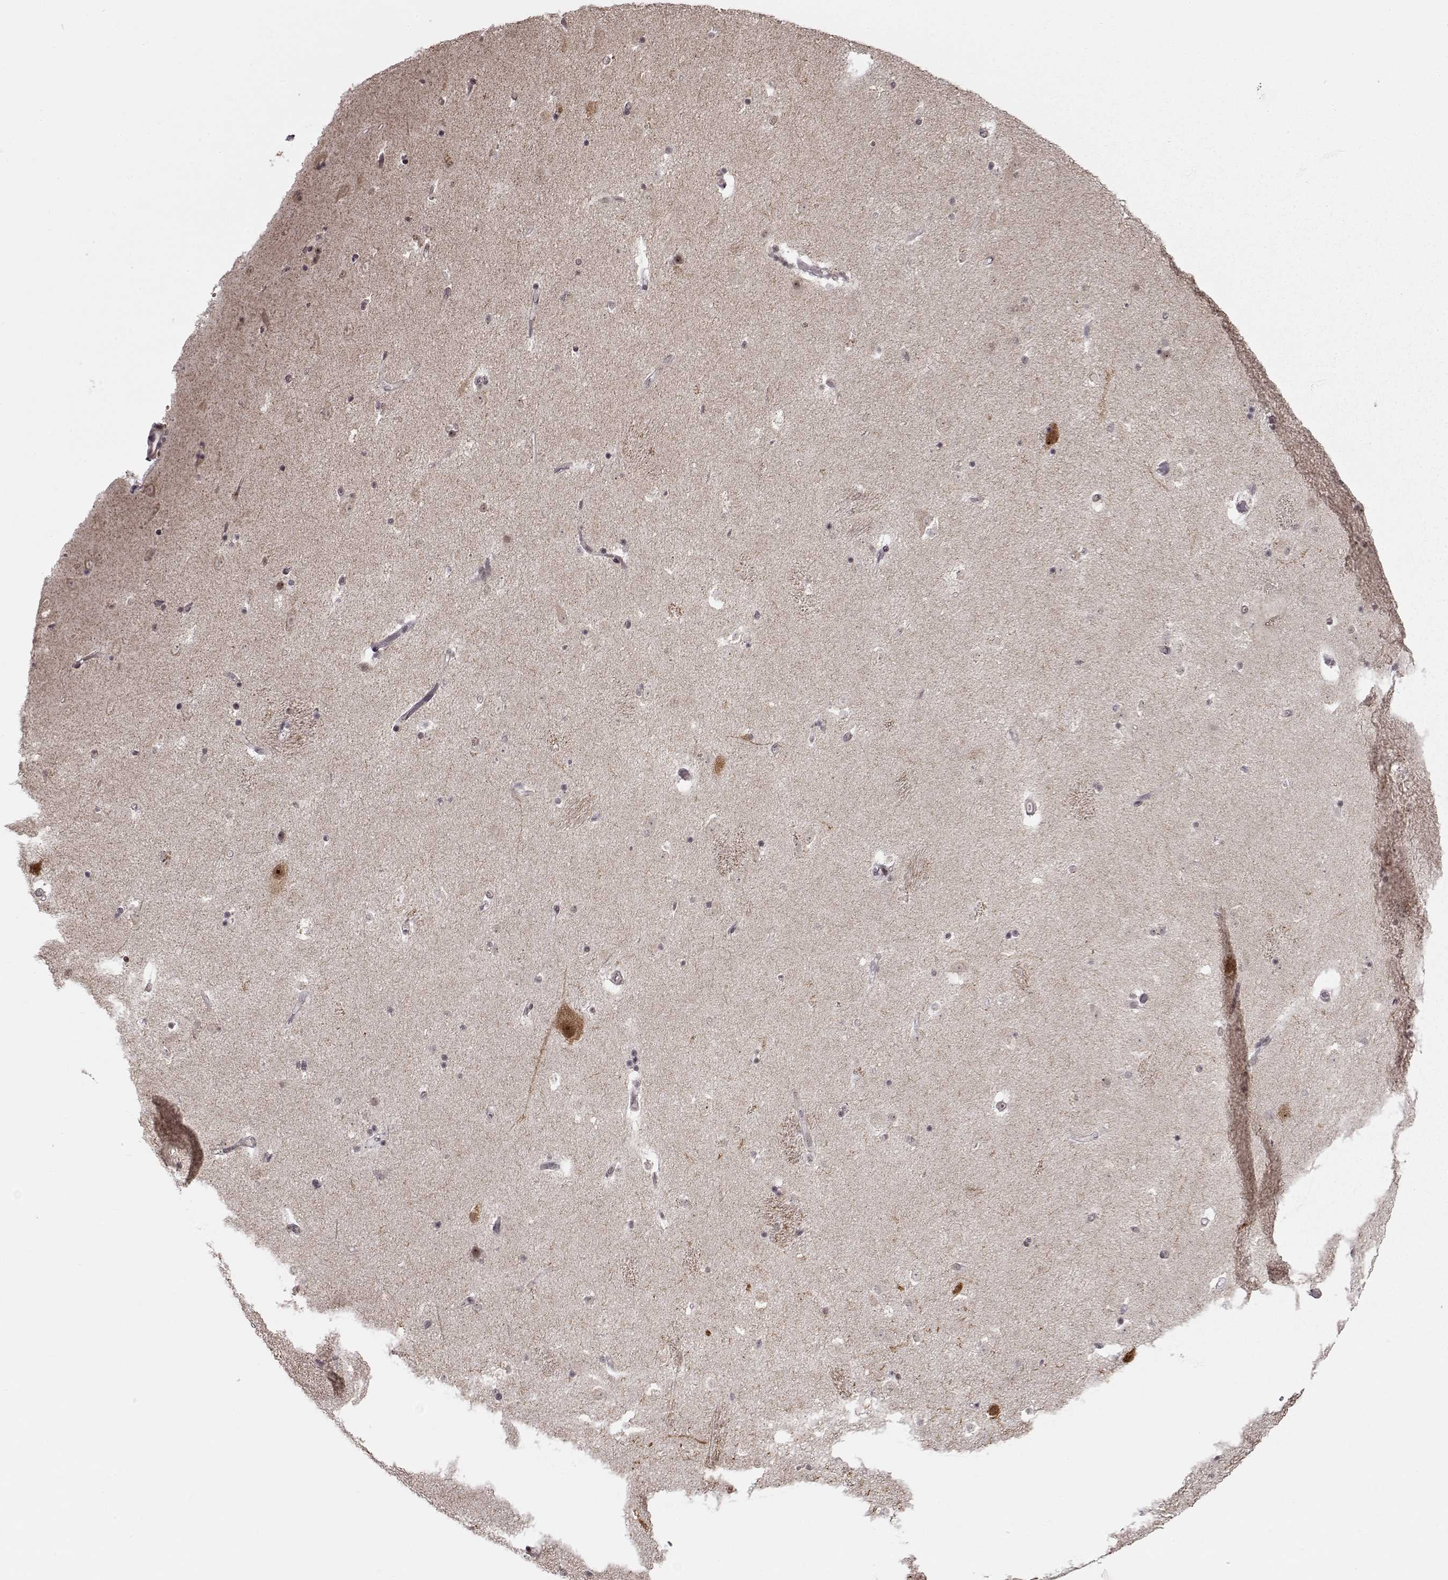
{"staining": {"intensity": "negative", "quantity": "none", "location": "none"}, "tissue": "caudate", "cell_type": "Glial cells", "image_type": "normal", "snomed": [{"axis": "morphology", "description": "Normal tissue, NOS"}, {"axis": "topography", "description": "Lateral ventricle wall"}], "caption": "Protein analysis of benign caudate demonstrates no significant positivity in glial cells. (Brightfield microscopy of DAB (3,3'-diaminobenzidine) immunohistochemistry at high magnification).", "gene": "PCP4", "patient": {"sex": "male", "age": 51}}